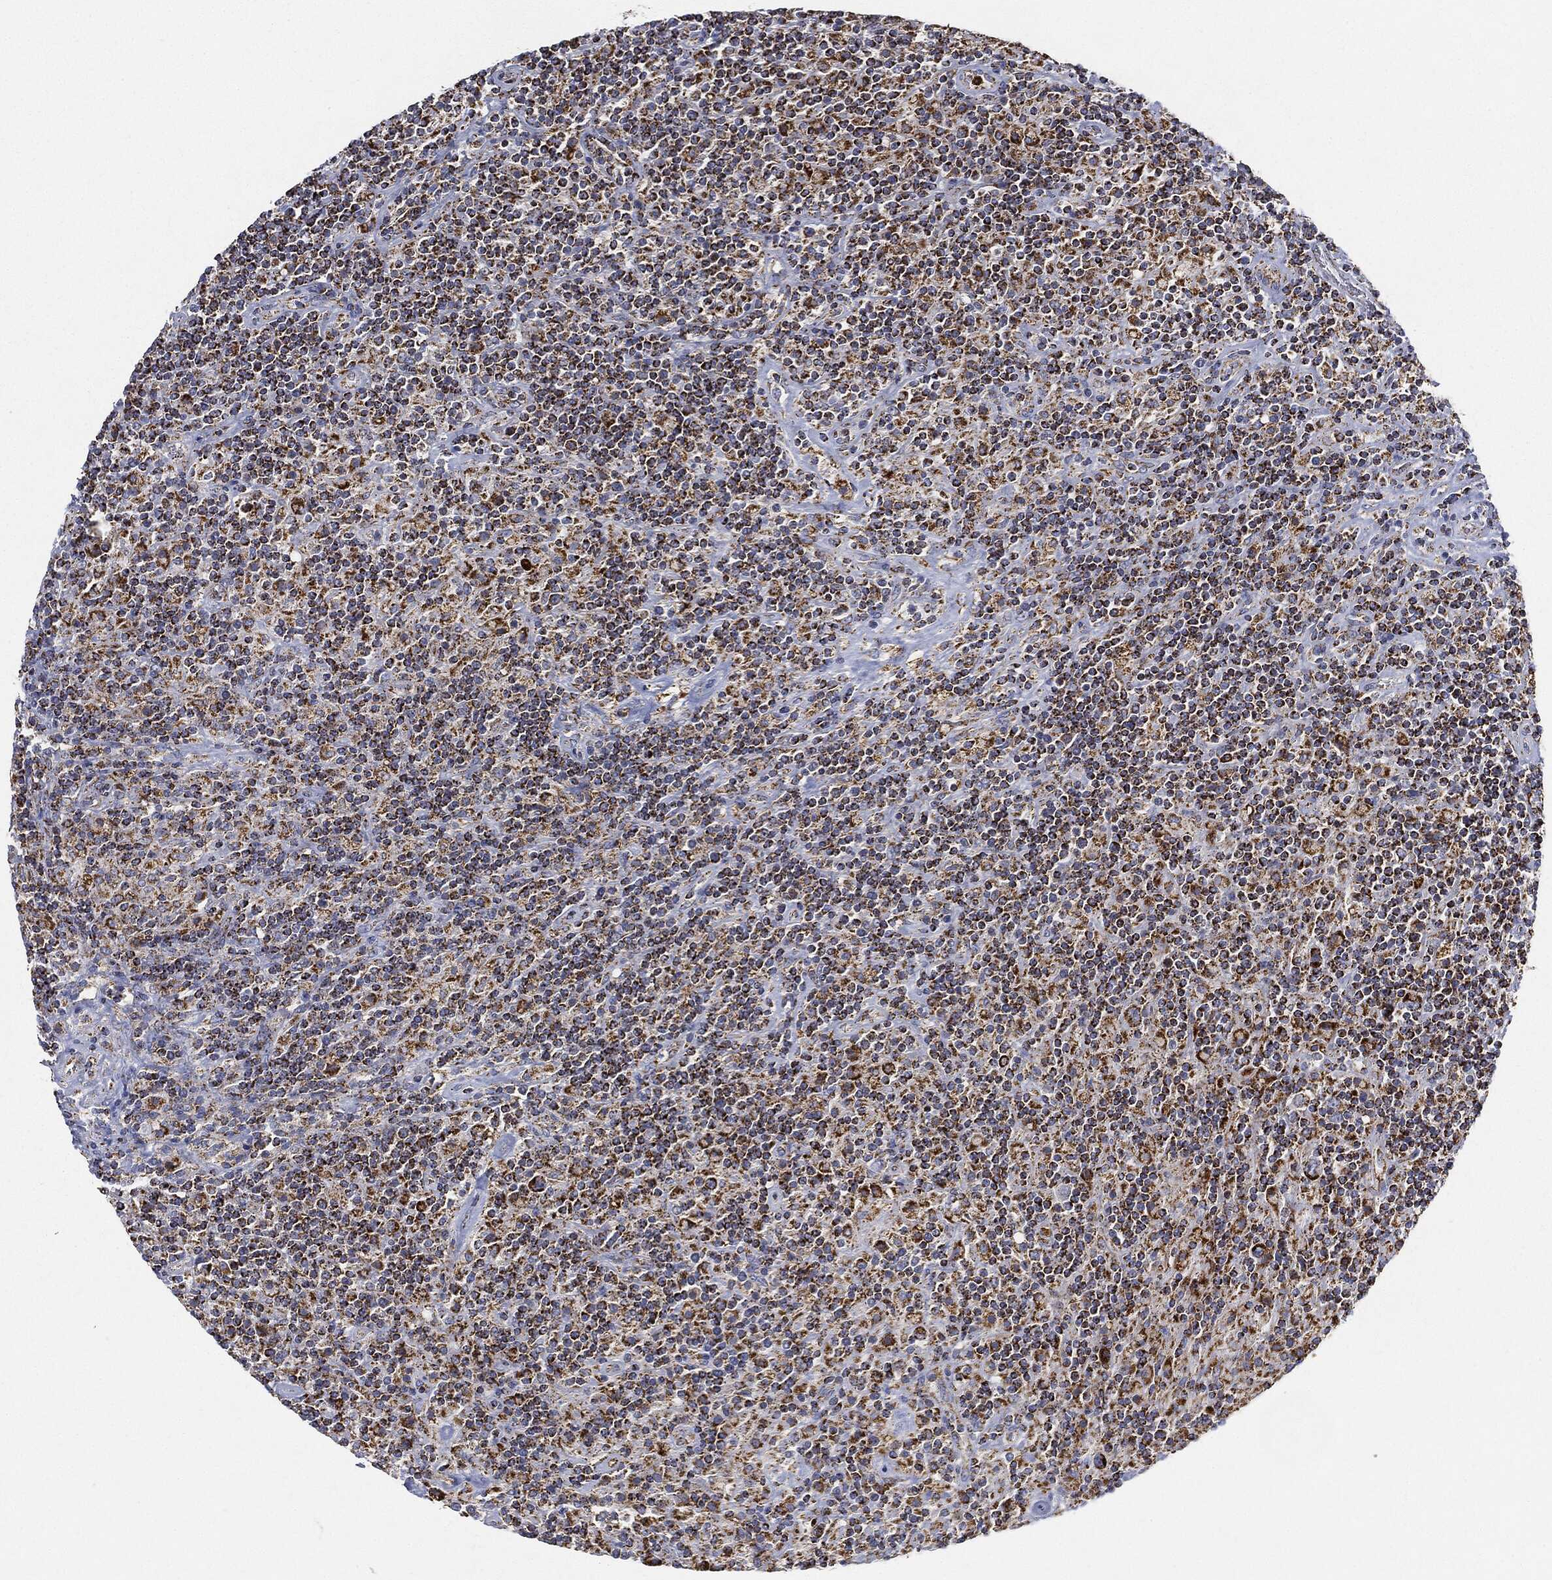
{"staining": {"intensity": "strong", "quantity": ">75%", "location": "cytoplasmic/membranous"}, "tissue": "lymphoma", "cell_type": "Tumor cells", "image_type": "cancer", "snomed": [{"axis": "morphology", "description": "Hodgkin's disease, NOS"}, {"axis": "topography", "description": "Lymph node"}], "caption": "A photomicrograph of human Hodgkin's disease stained for a protein exhibits strong cytoplasmic/membranous brown staining in tumor cells.", "gene": "CAPN15", "patient": {"sex": "male", "age": 70}}